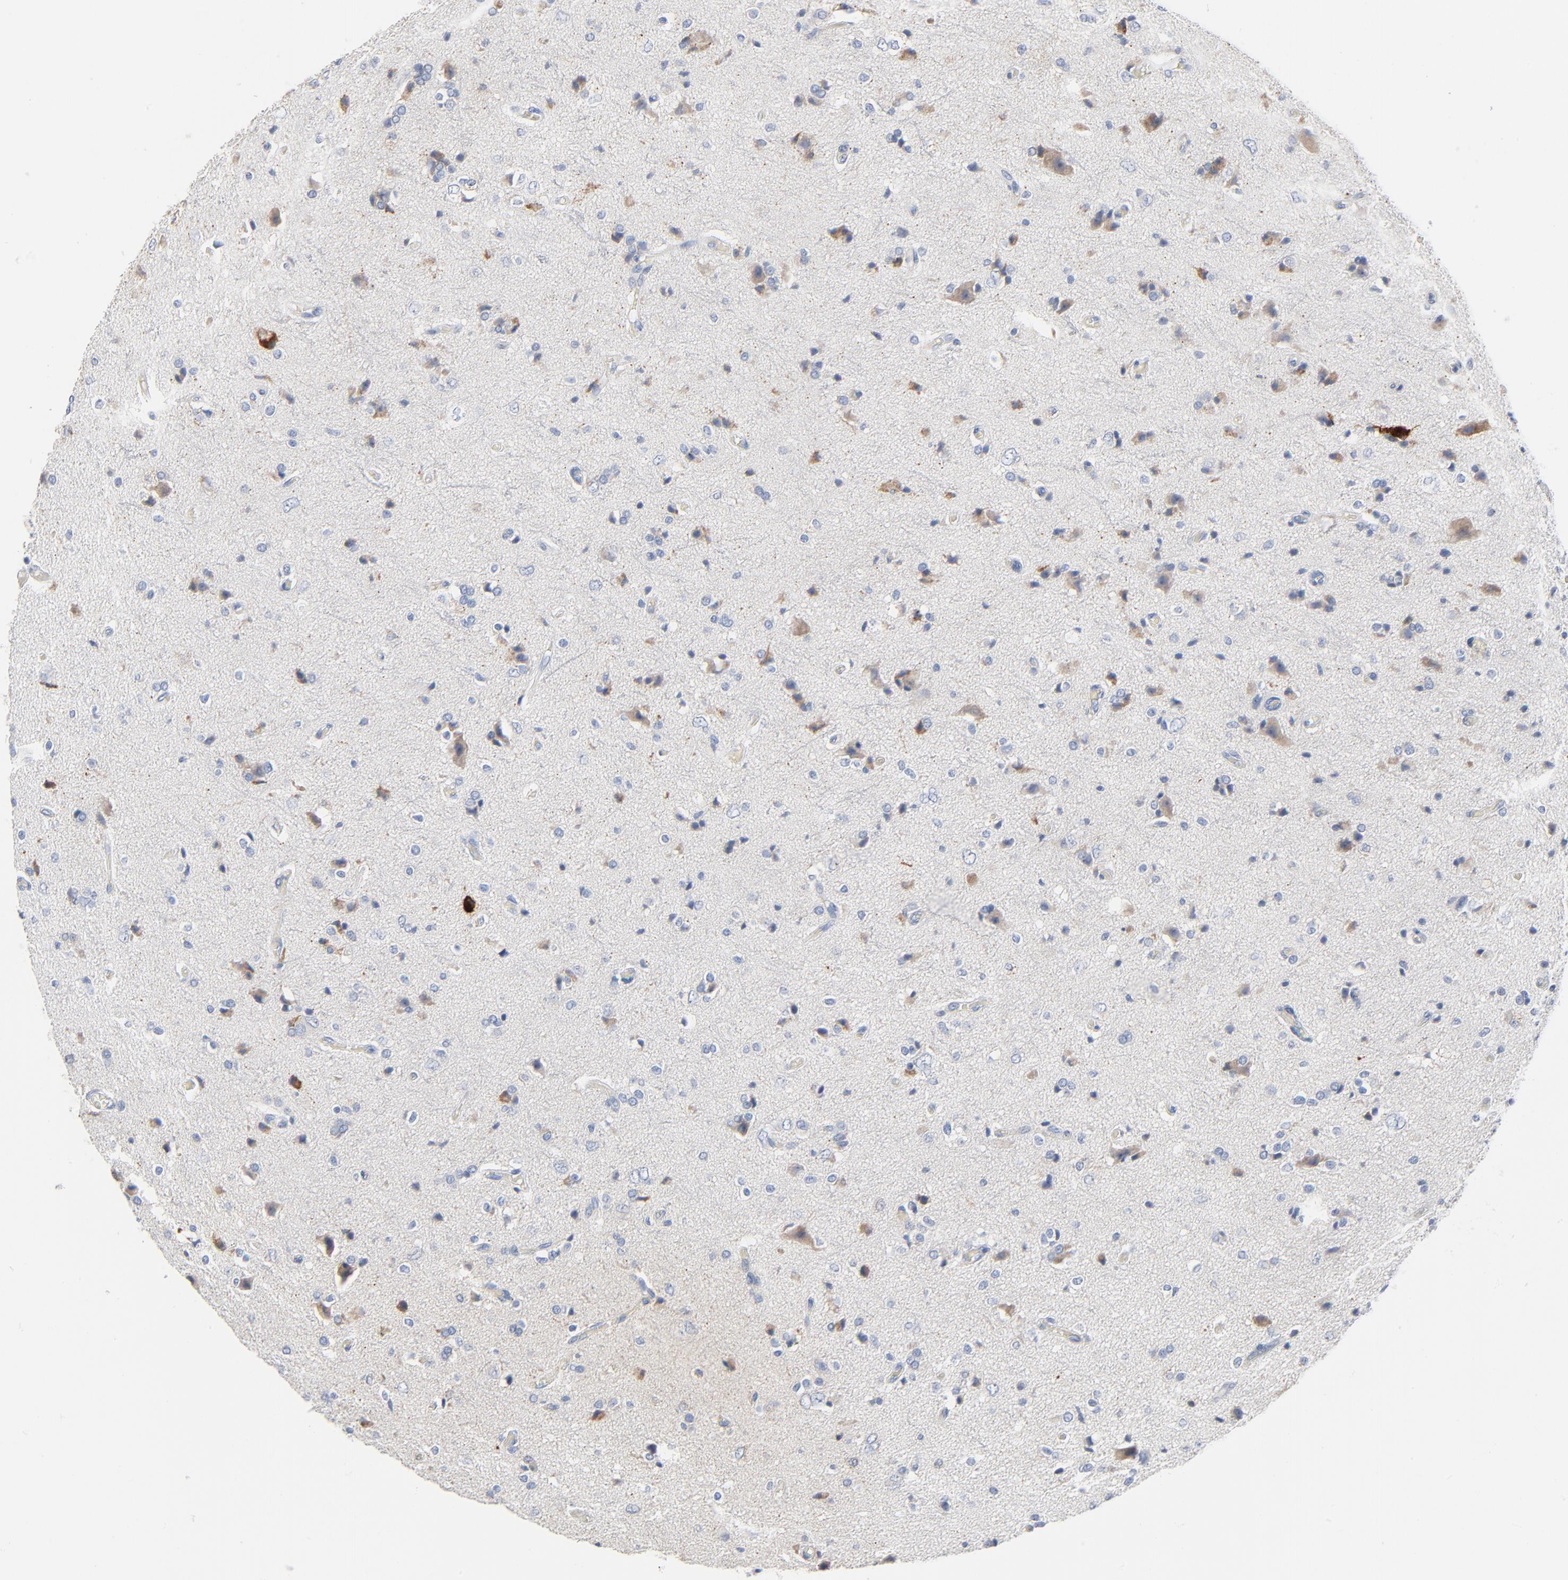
{"staining": {"intensity": "negative", "quantity": "none", "location": "none"}, "tissue": "glioma", "cell_type": "Tumor cells", "image_type": "cancer", "snomed": [{"axis": "morphology", "description": "Glioma, malignant, Low grade"}, {"axis": "topography", "description": "Brain"}], "caption": "A micrograph of human malignant low-grade glioma is negative for staining in tumor cells.", "gene": "GZMB", "patient": {"sex": "male", "age": 58}}